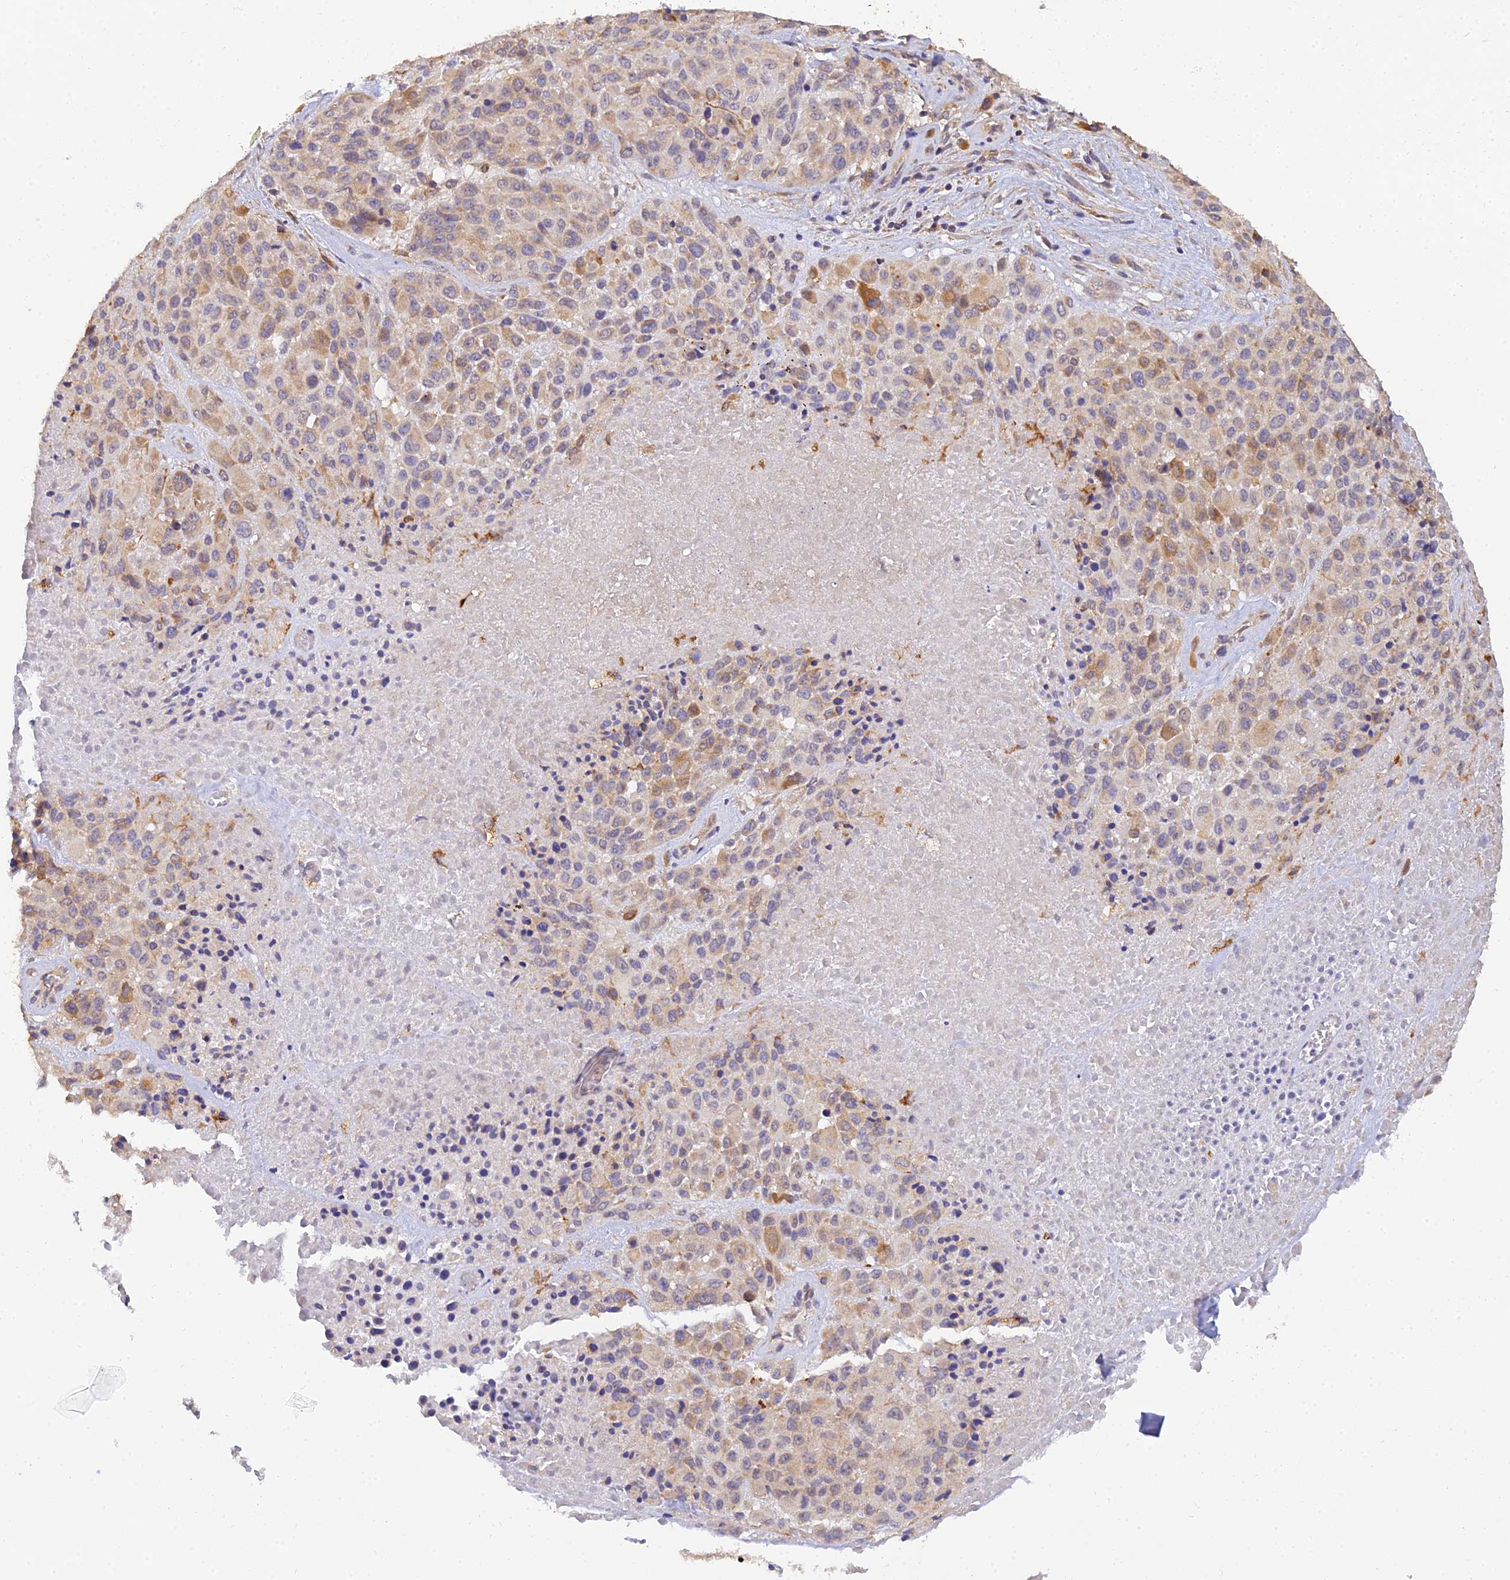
{"staining": {"intensity": "moderate", "quantity": "25%-75%", "location": "cytoplasmic/membranous"}, "tissue": "melanoma", "cell_type": "Tumor cells", "image_type": "cancer", "snomed": [{"axis": "morphology", "description": "Malignant melanoma, Metastatic site"}, {"axis": "topography", "description": "Skin"}], "caption": "The image reveals staining of melanoma, revealing moderate cytoplasmic/membranous protein staining (brown color) within tumor cells.", "gene": "ARL8B", "patient": {"sex": "female", "age": 81}}